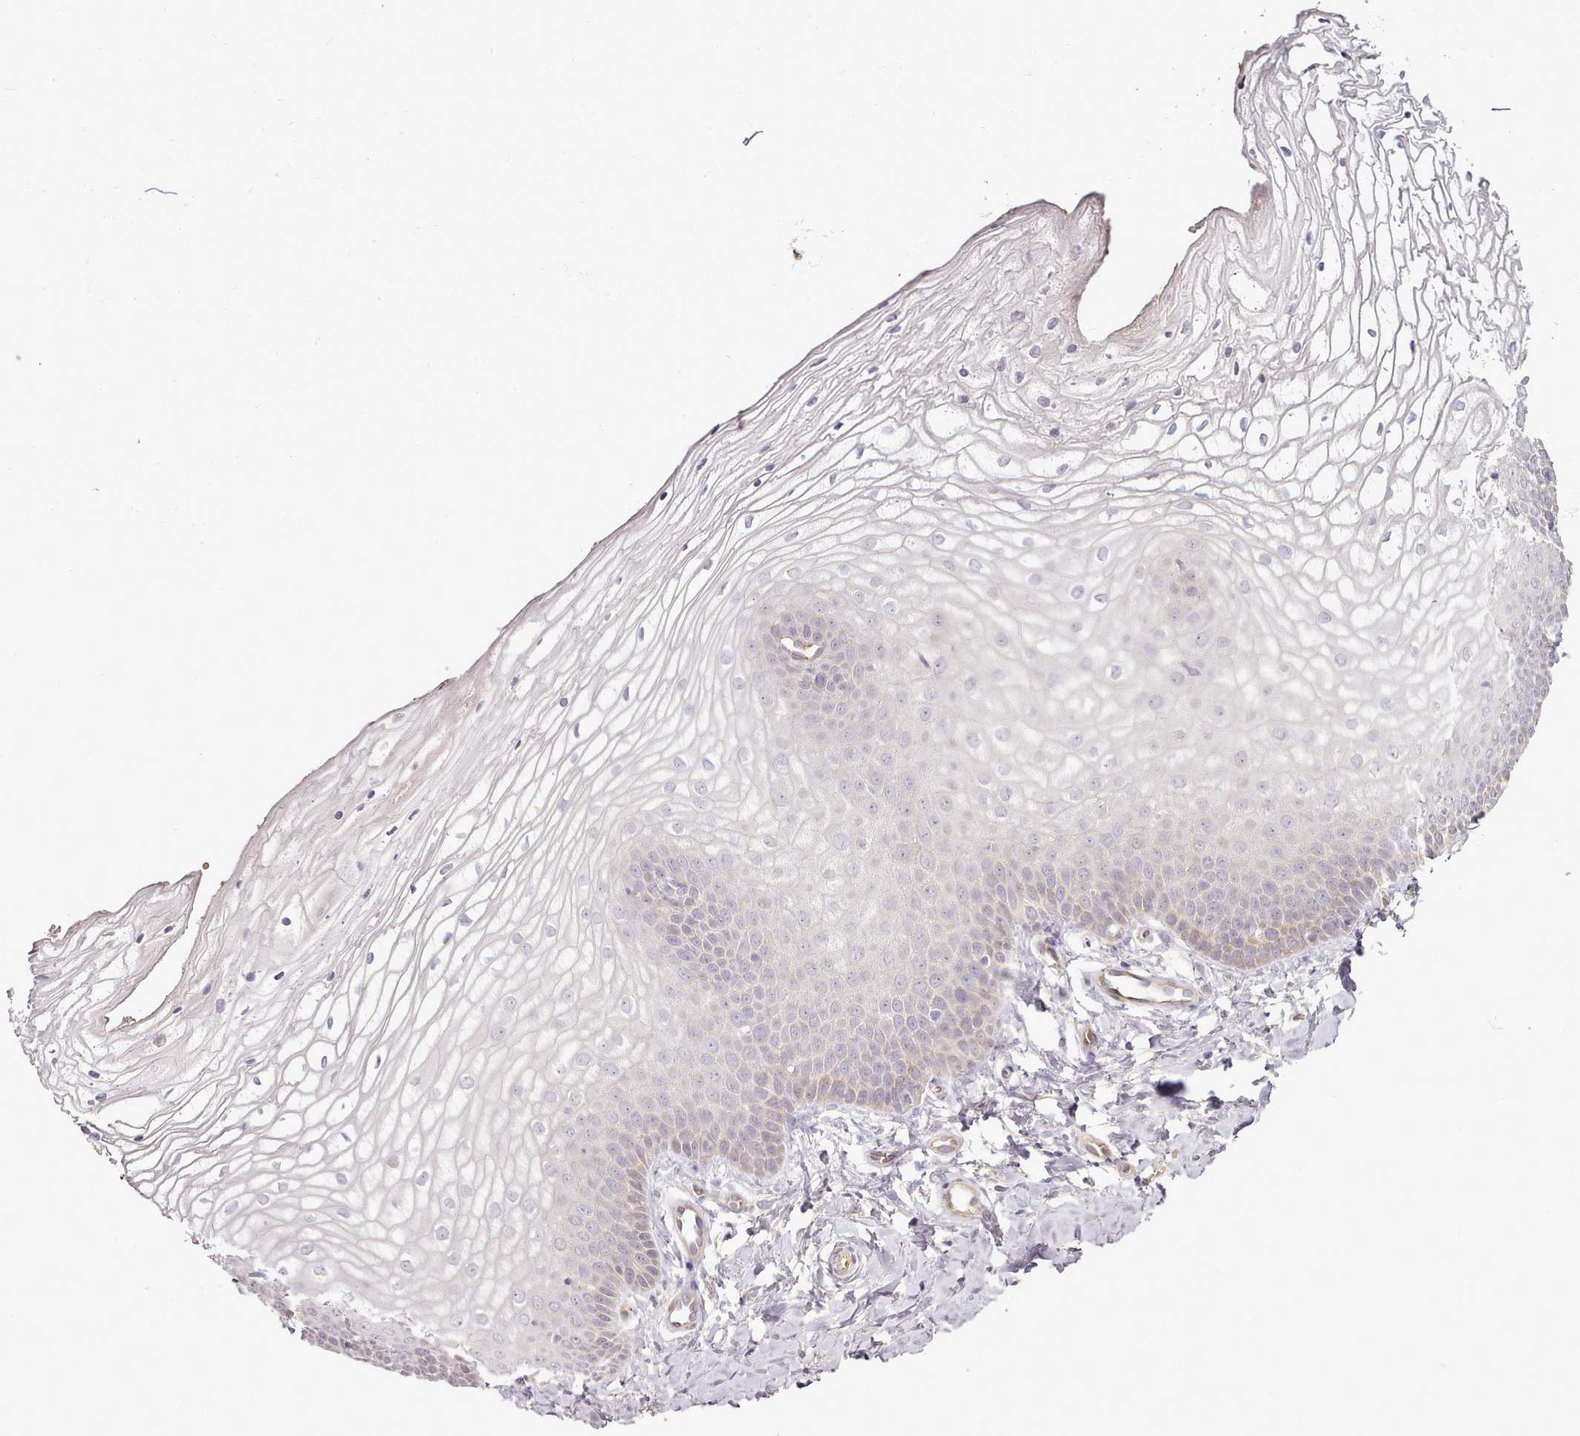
{"staining": {"intensity": "weak", "quantity": "<25%", "location": "cytoplasmic/membranous"}, "tissue": "vagina", "cell_type": "Squamous epithelial cells", "image_type": "normal", "snomed": [{"axis": "morphology", "description": "Normal tissue, NOS"}, {"axis": "topography", "description": "Vagina"}], "caption": "High magnification brightfield microscopy of normal vagina stained with DAB (brown) and counterstained with hematoxylin (blue): squamous epithelial cells show no significant positivity. The staining was performed using DAB (3,3'-diaminobenzidine) to visualize the protein expression in brown, while the nuclei were stained in blue with hematoxylin (Magnification: 20x).", "gene": "C1QTNF5", "patient": {"sex": "female", "age": 68}}